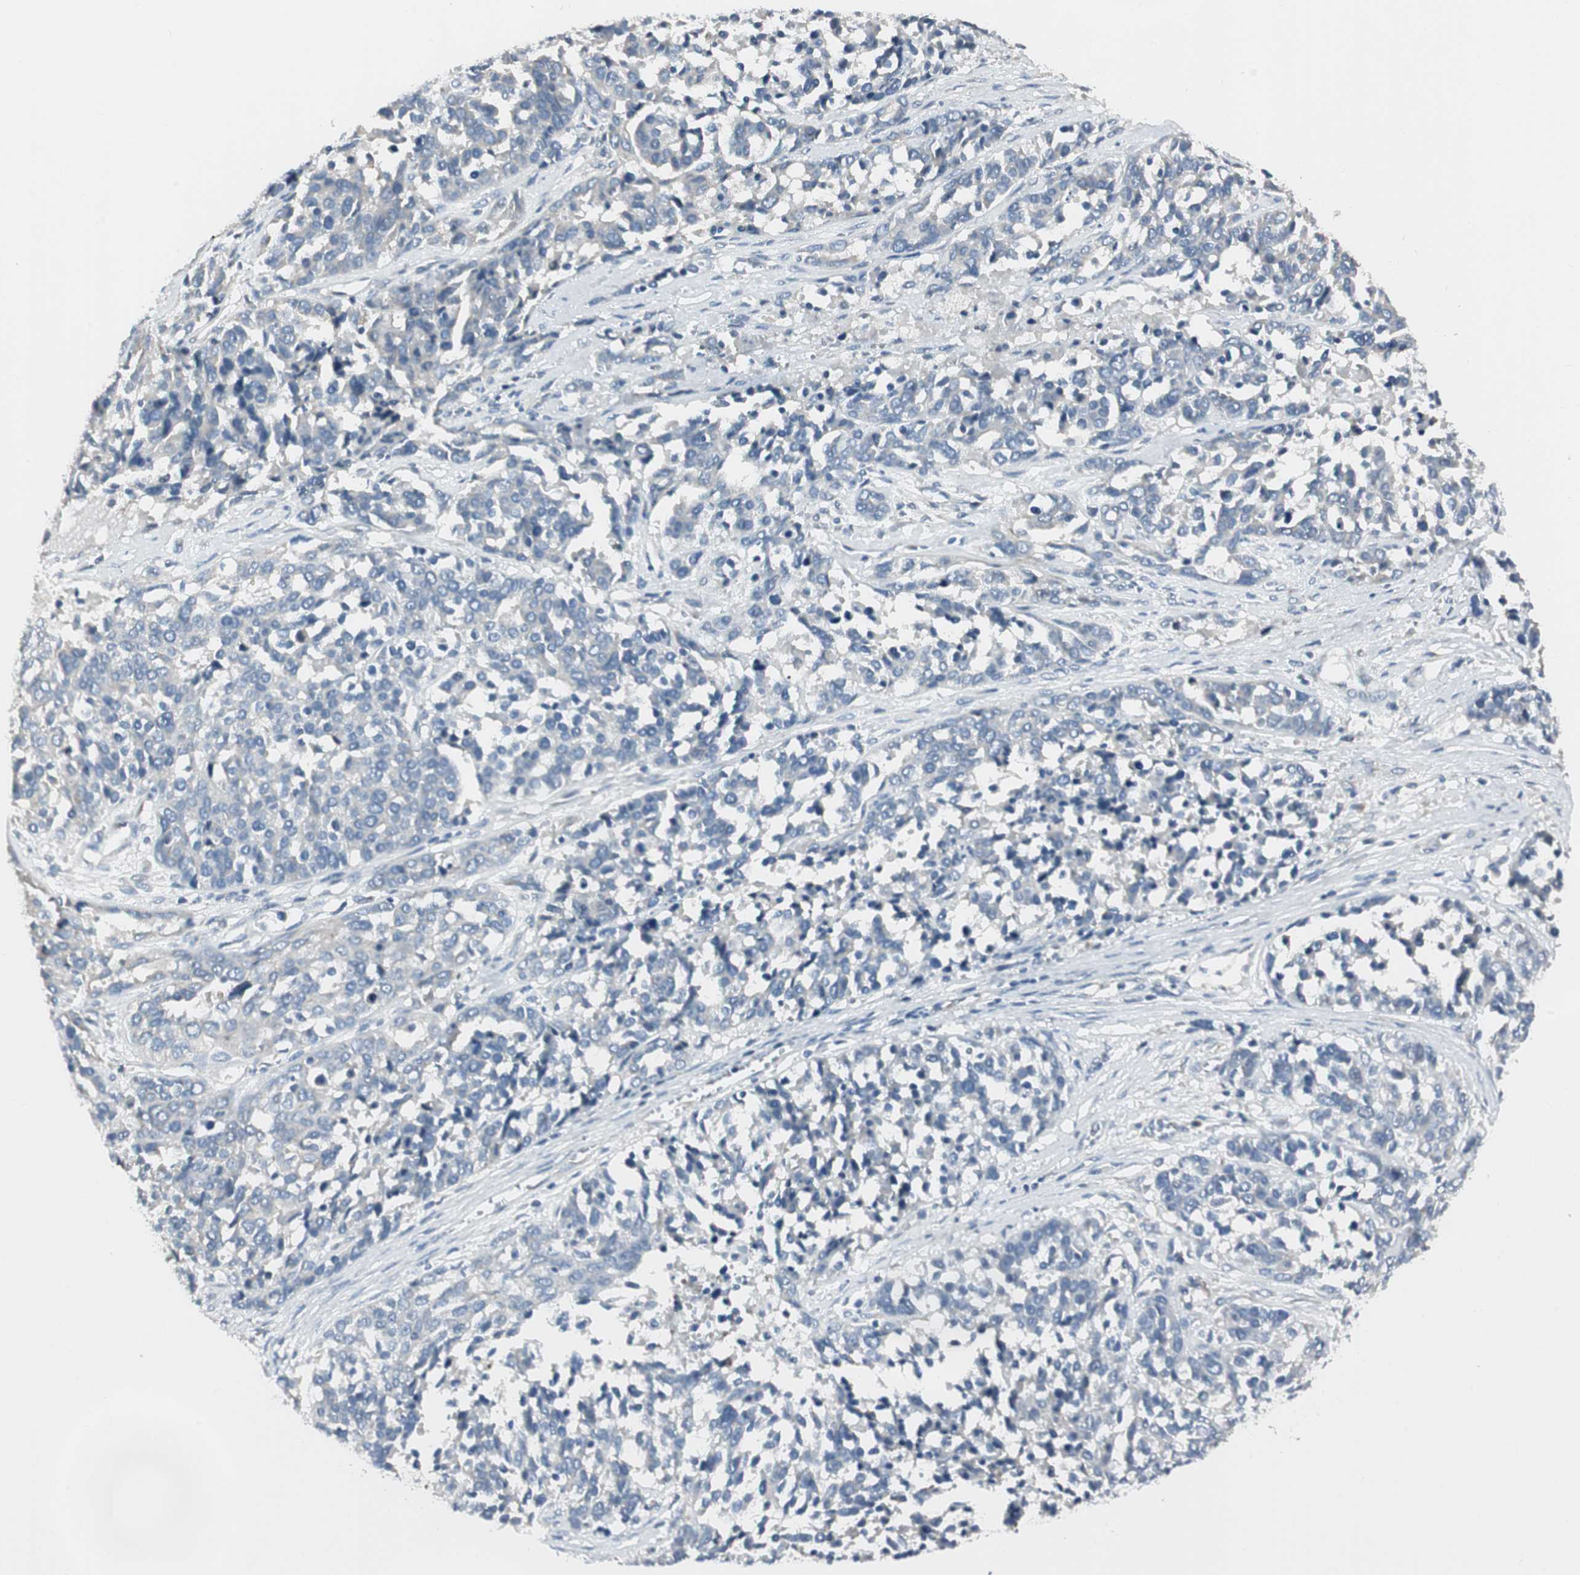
{"staining": {"intensity": "negative", "quantity": "none", "location": "none"}, "tissue": "ovarian cancer", "cell_type": "Tumor cells", "image_type": "cancer", "snomed": [{"axis": "morphology", "description": "Cystadenocarcinoma, serous, NOS"}, {"axis": "topography", "description": "Ovary"}], "caption": "Image shows no protein positivity in tumor cells of ovarian serous cystadenocarcinoma tissue.", "gene": "SPINK4", "patient": {"sex": "female", "age": 44}}